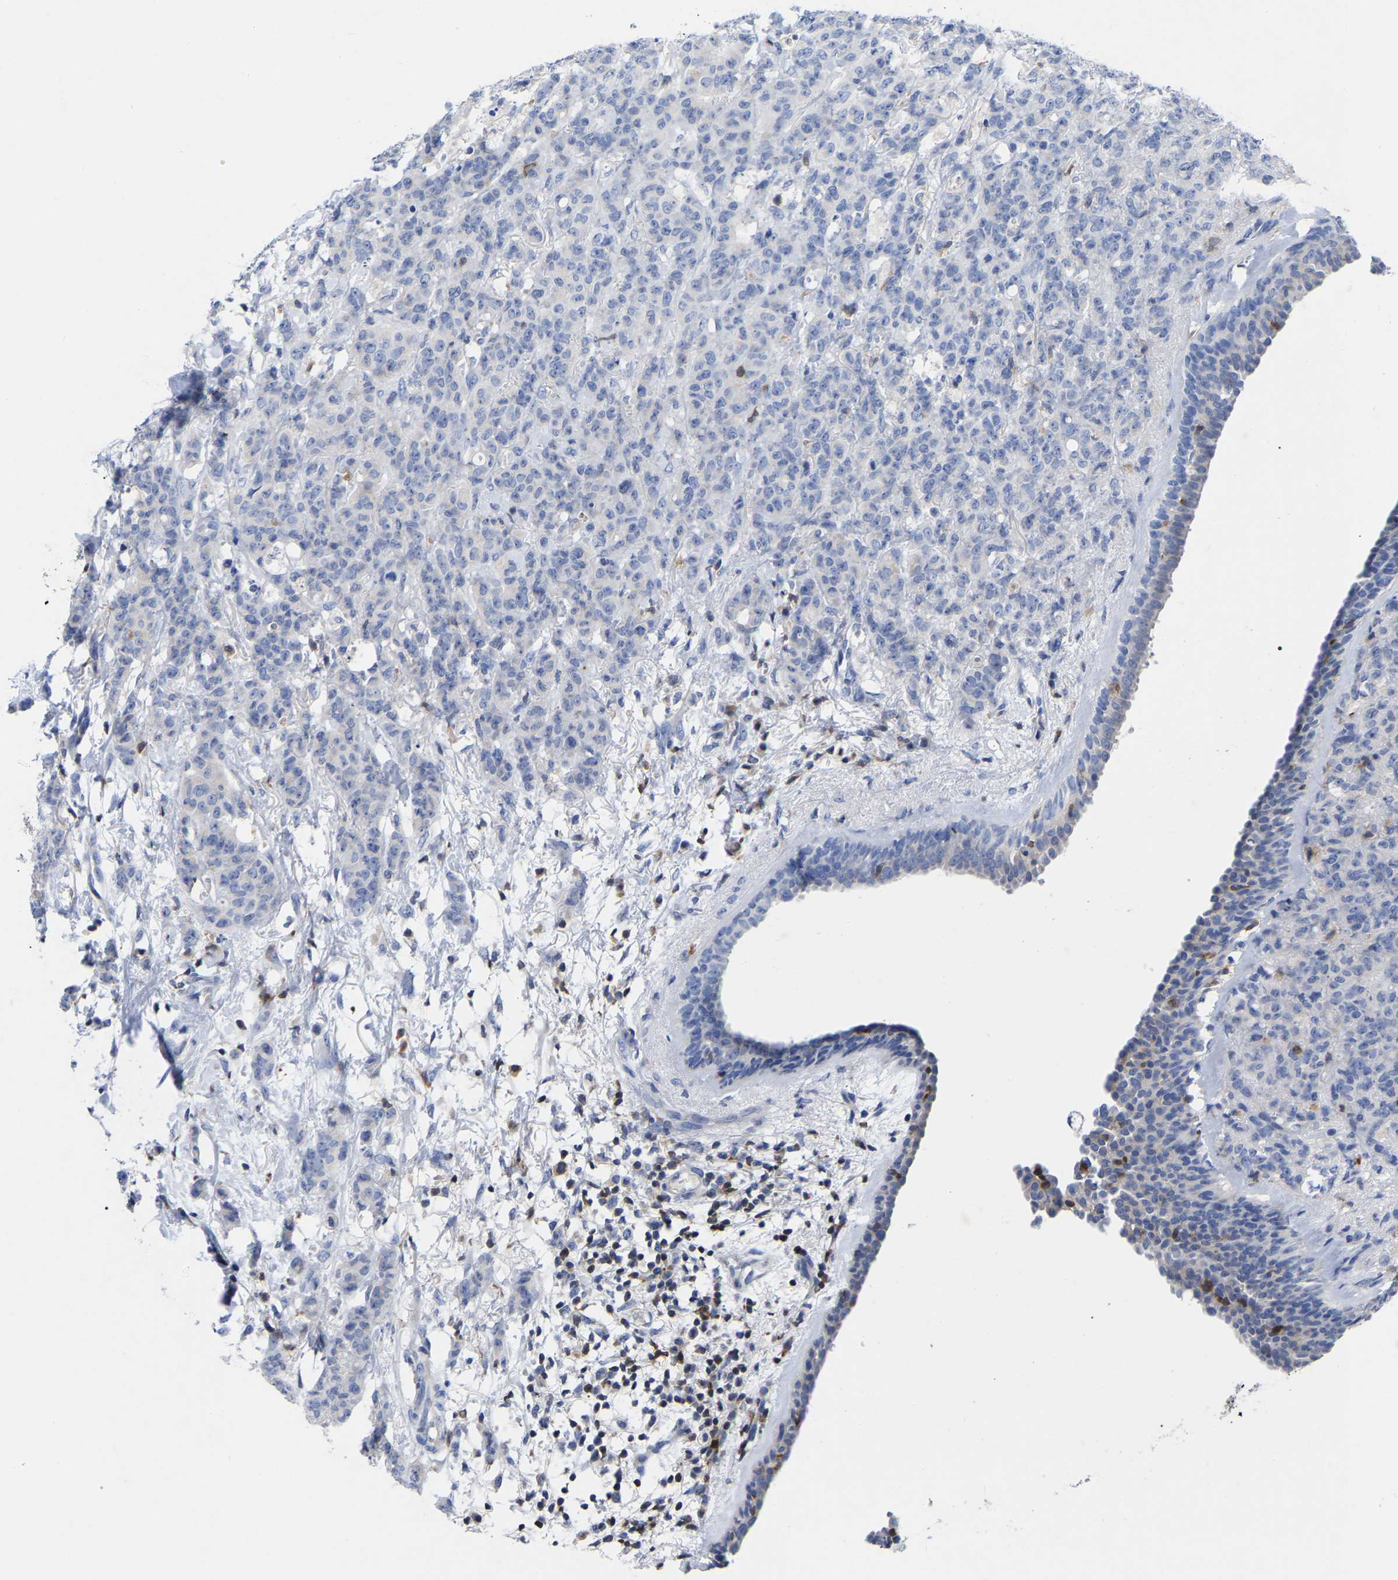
{"staining": {"intensity": "negative", "quantity": "none", "location": "none"}, "tissue": "breast cancer", "cell_type": "Tumor cells", "image_type": "cancer", "snomed": [{"axis": "morphology", "description": "Normal tissue, NOS"}, {"axis": "morphology", "description": "Duct carcinoma"}, {"axis": "topography", "description": "Breast"}], "caption": "This is a micrograph of IHC staining of invasive ductal carcinoma (breast), which shows no expression in tumor cells.", "gene": "PTPN7", "patient": {"sex": "female", "age": 40}}